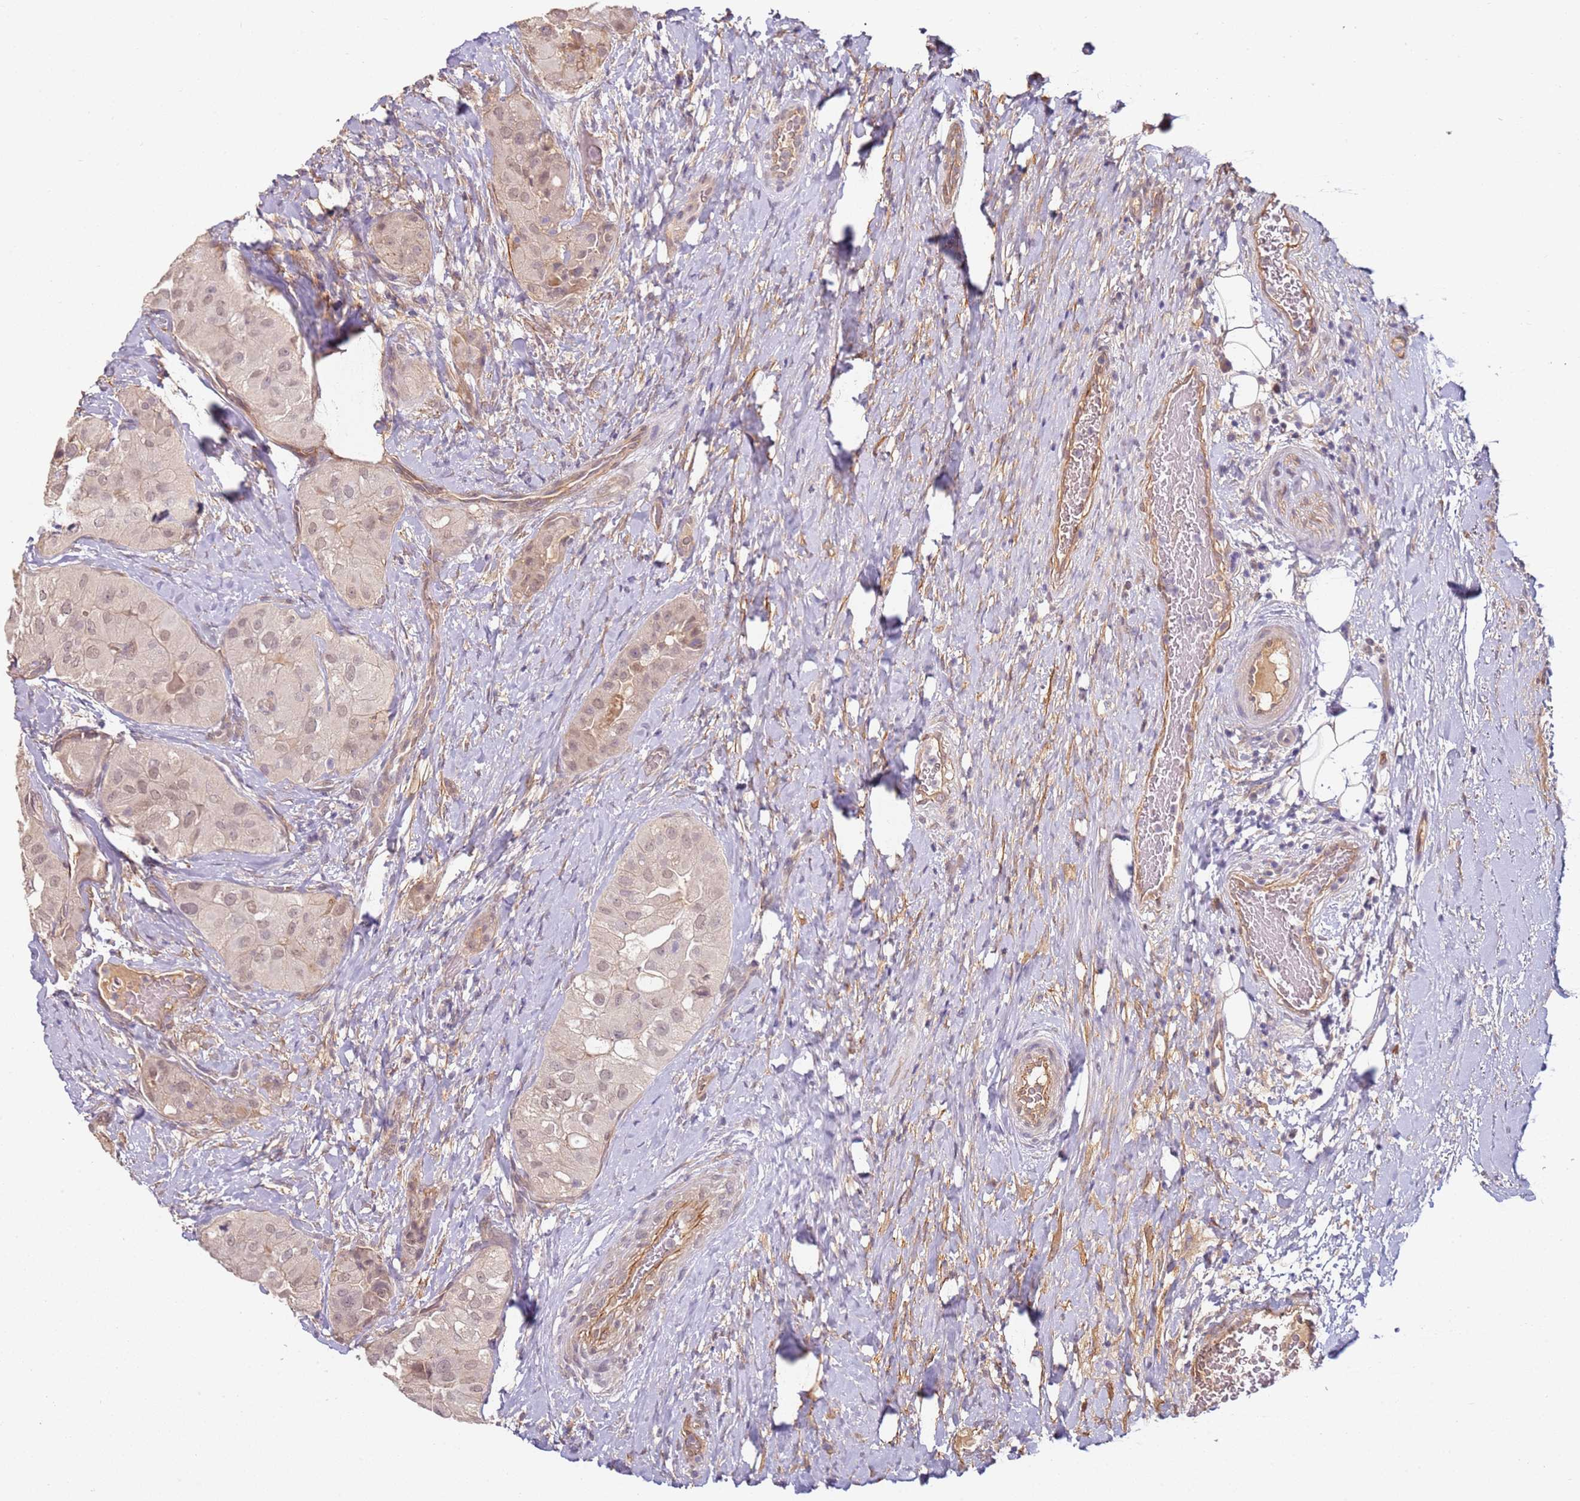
{"staining": {"intensity": "weak", "quantity": "25%-75%", "location": "nuclear"}, "tissue": "thyroid cancer", "cell_type": "Tumor cells", "image_type": "cancer", "snomed": [{"axis": "morphology", "description": "Normal tissue, NOS"}, {"axis": "morphology", "description": "Papillary adenocarcinoma, NOS"}, {"axis": "topography", "description": "Thyroid gland"}], "caption": "A brown stain labels weak nuclear staining of a protein in human thyroid cancer tumor cells. (brown staining indicates protein expression, while blue staining denotes nuclei).", "gene": "WDR93", "patient": {"sex": "female", "age": 59}}